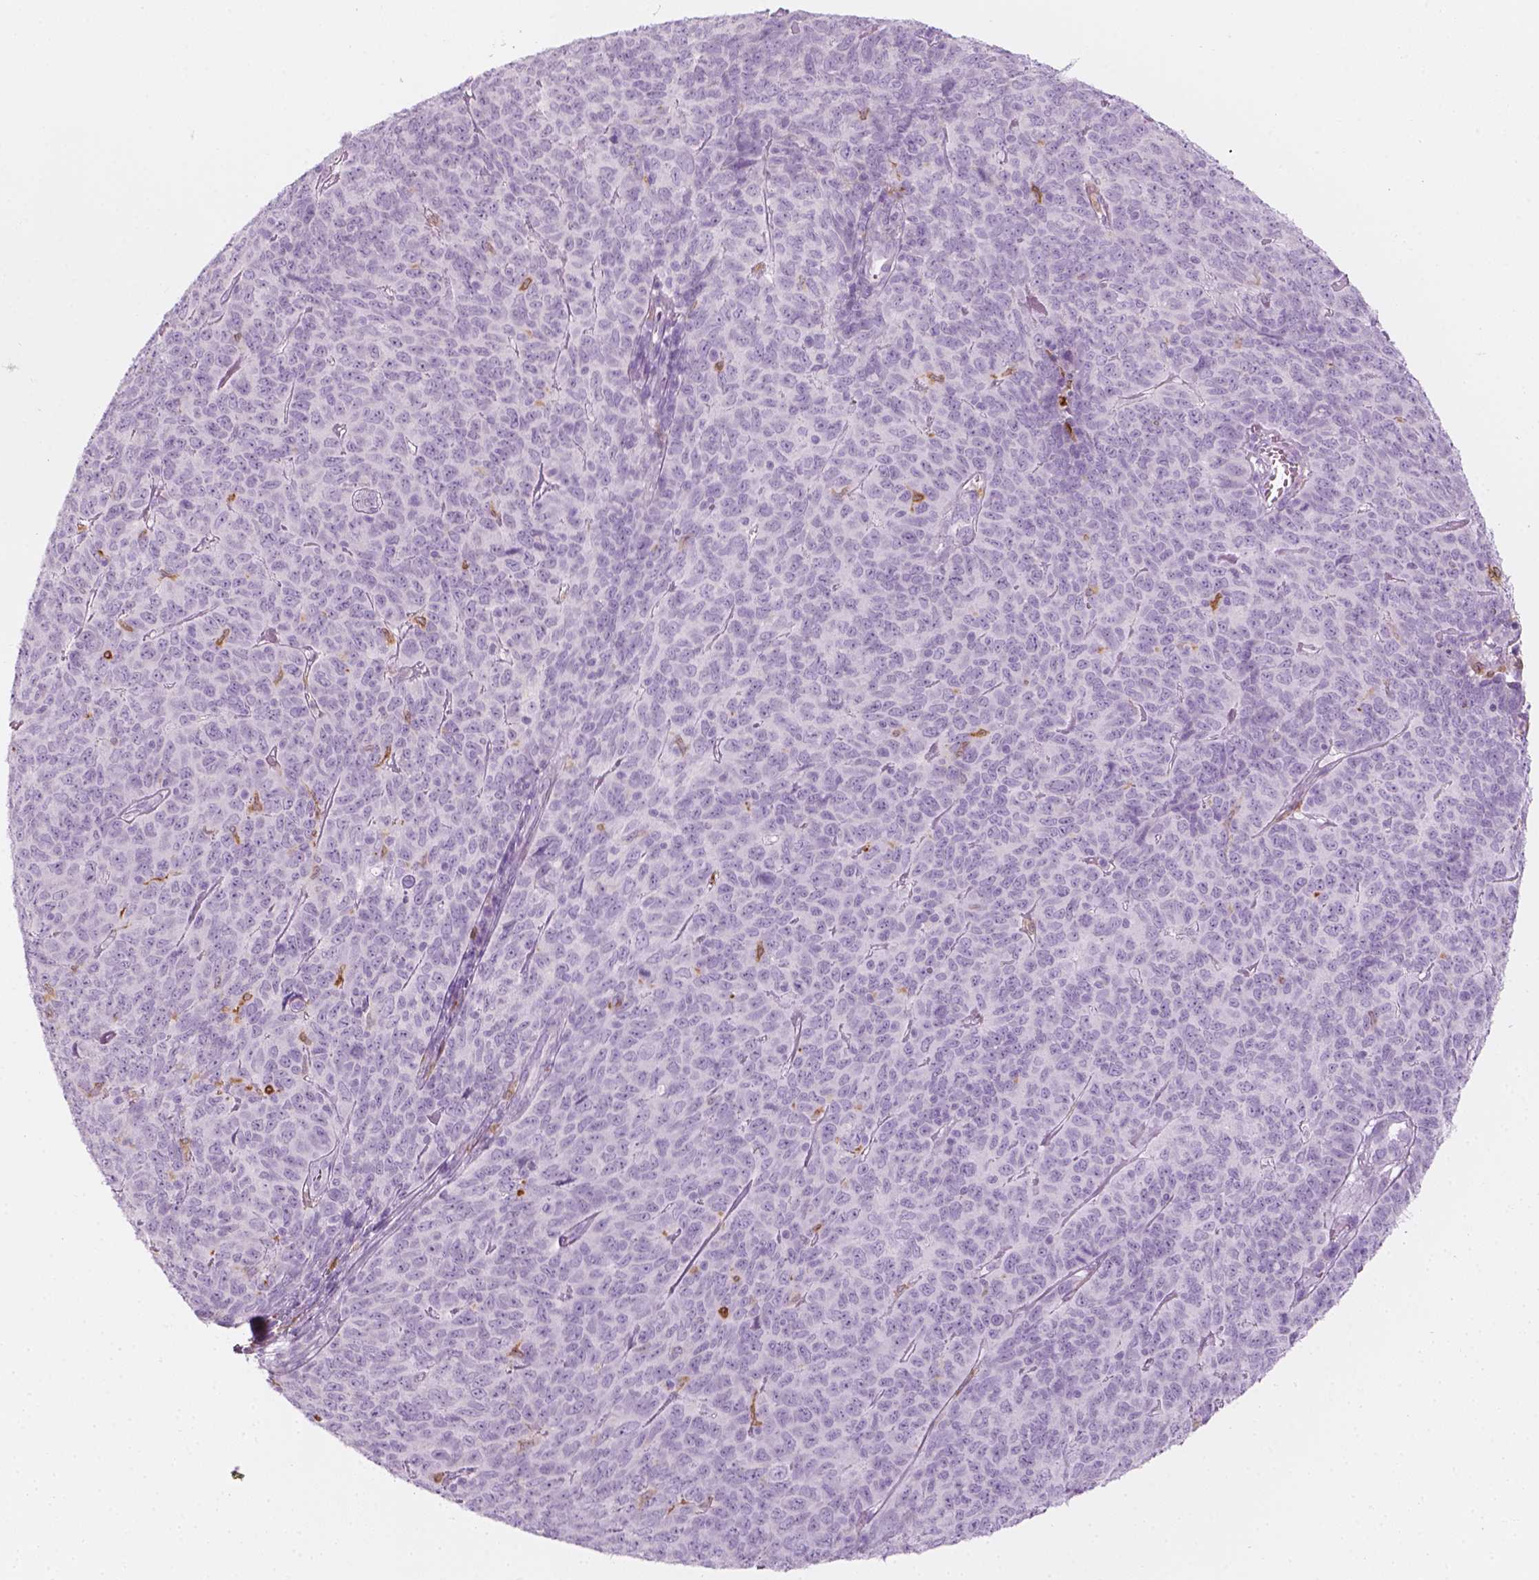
{"staining": {"intensity": "negative", "quantity": "none", "location": "none"}, "tissue": "skin cancer", "cell_type": "Tumor cells", "image_type": "cancer", "snomed": [{"axis": "morphology", "description": "Squamous cell carcinoma, NOS"}, {"axis": "topography", "description": "Skin"}, {"axis": "topography", "description": "Anal"}], "caption": "The image reveals no significant positivity in tumor cells of skin cancer.", "gene": "CES1", "patient": {"sex": "female", "age": 51}}